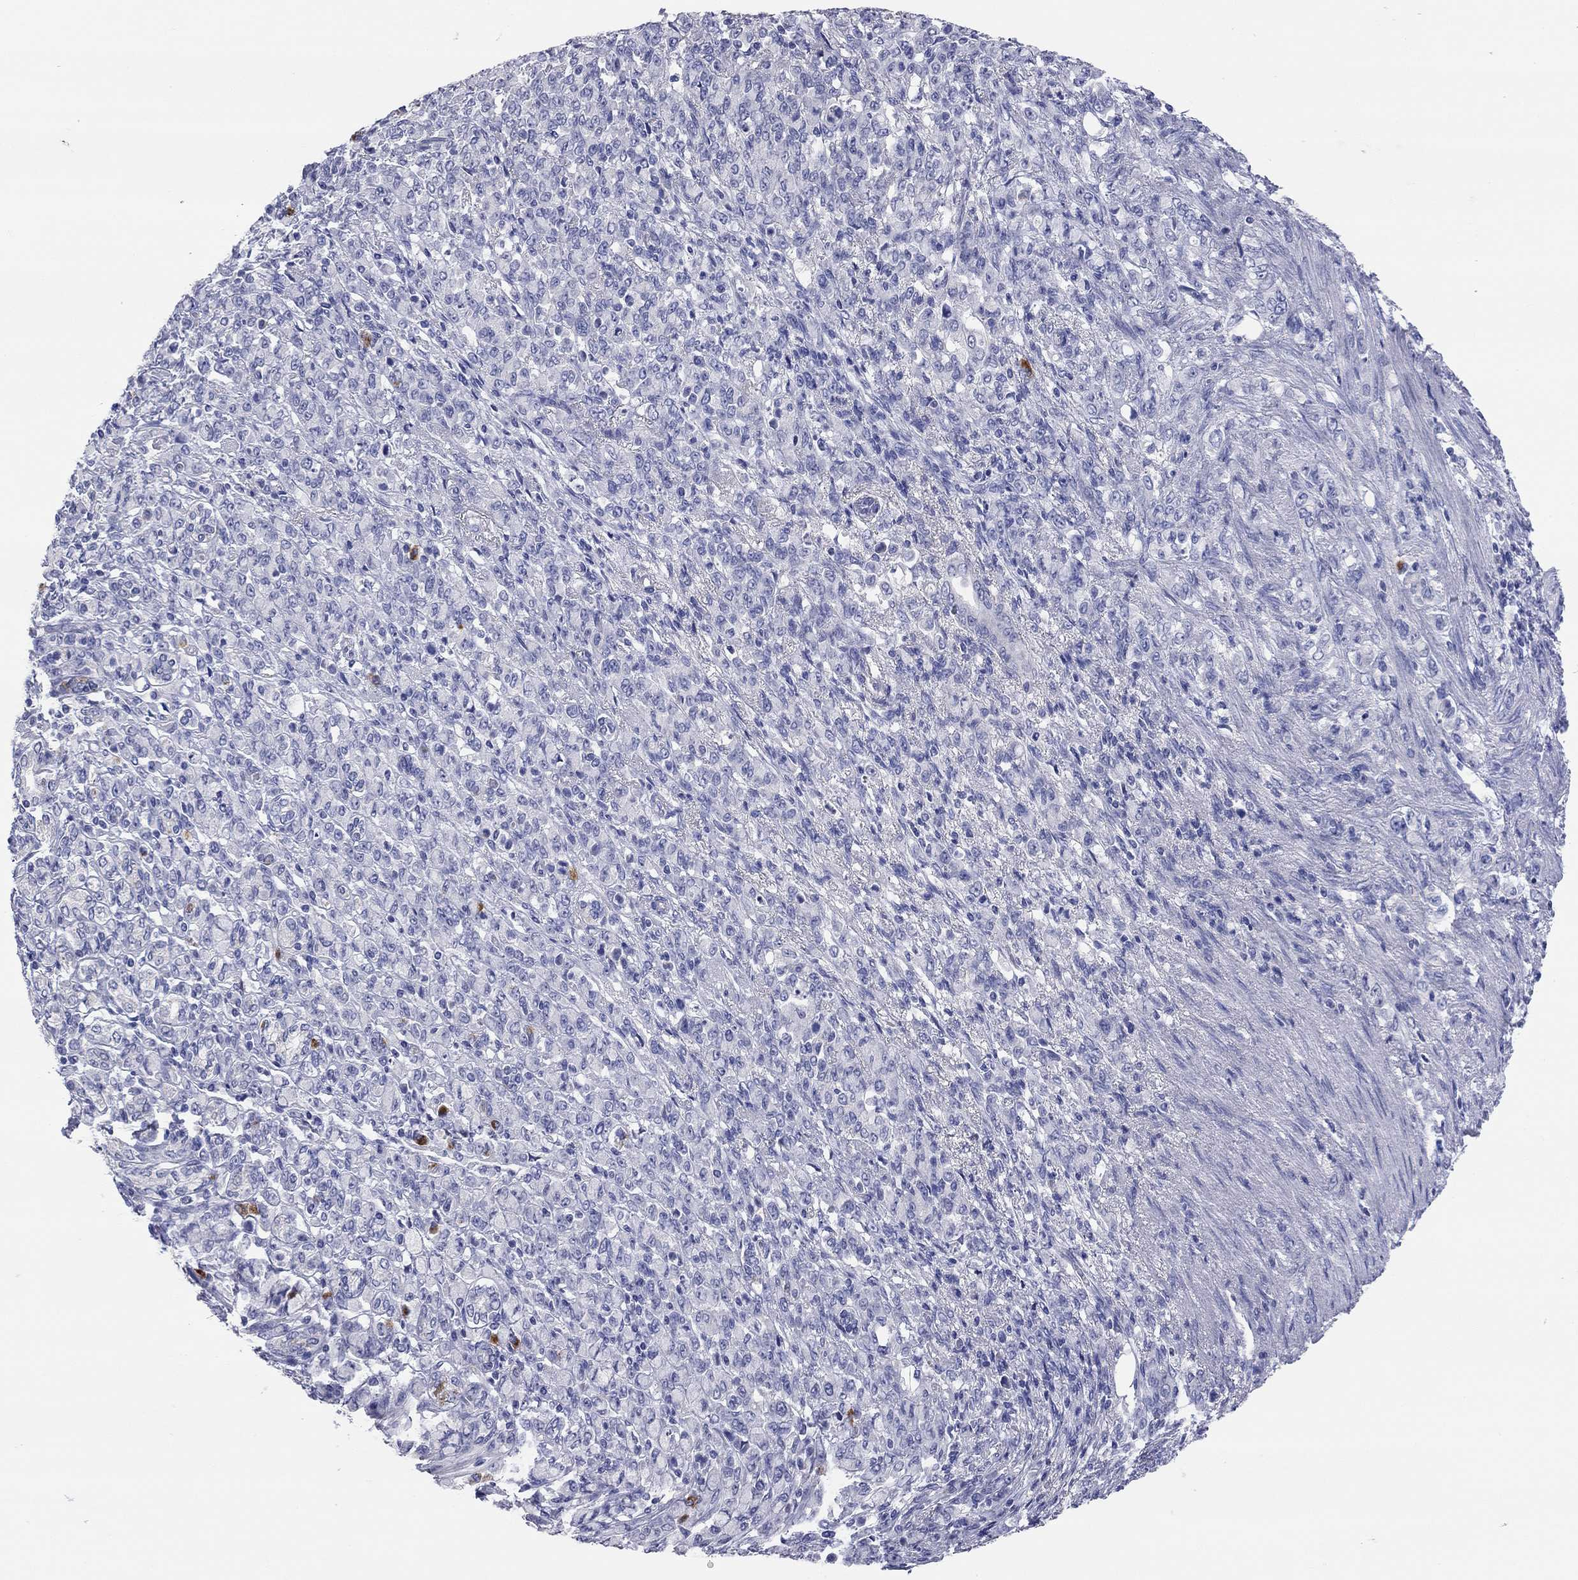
{"staining": {"intensity": "negative", "quantity": "none", "location": "none"}, "tissue": "stomach cancer", "cell_type": "Tumor cells", "image_type": "cancer", "snomed": [{"axis": "morphology", "description": "Normal tissue, NOS"}, {"axis": "morphology", "description": "Adenocarcinoma, NOS"}, {"axis": "topography", "description": "Stomach"}], "caption": "Stomach cancer stained for a protein using IHC demonstrates no staining tumor cells.", "gene": "TMEM221", "patient": {"sex": "female", "age": 79}}